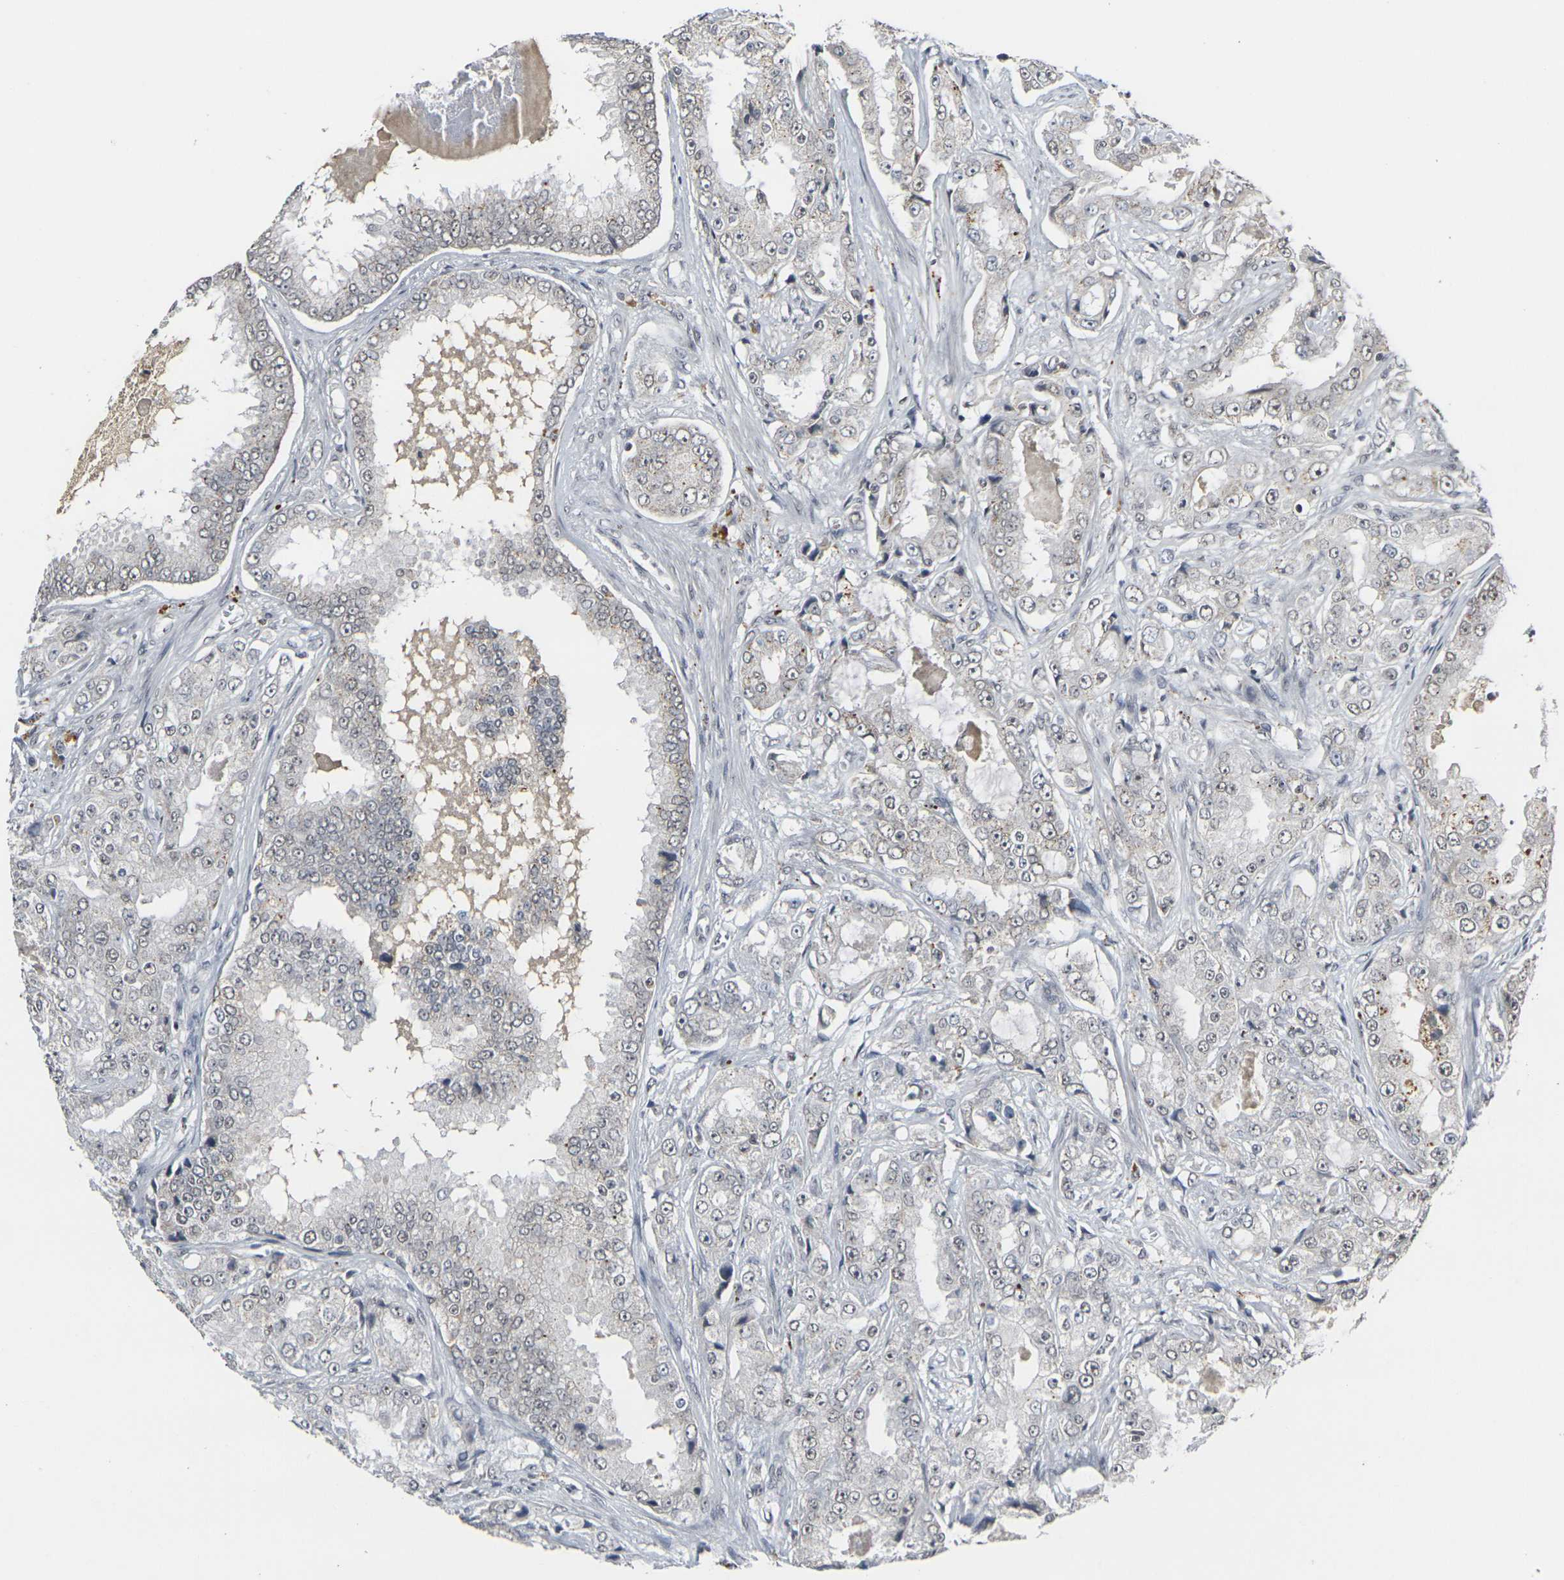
{"staining": {"intensity": "weak", "quantity": "<25%", "location": "cytoplasmic/membranous"}, "tissue": "prostate cancer", "cell_type": "Tumor cells", "image_type": "cancer", "snomed": [{"axis": "morphology", "description": "Adenocarcinoma, High grade"}, {"axis": "topography", "description": "Prostate"}], "caption": "Immunohistochemical staining of adenocarcinoma (high-grade) (prostate) exhibits no significant staining in tumor cells. Brightfield microscopy of IHC stained with DAB (brown) and hematoxylin (blue), captured at high magnification.", "gene": "GPR19", "patient": {"sex": "male", "age": 73}}